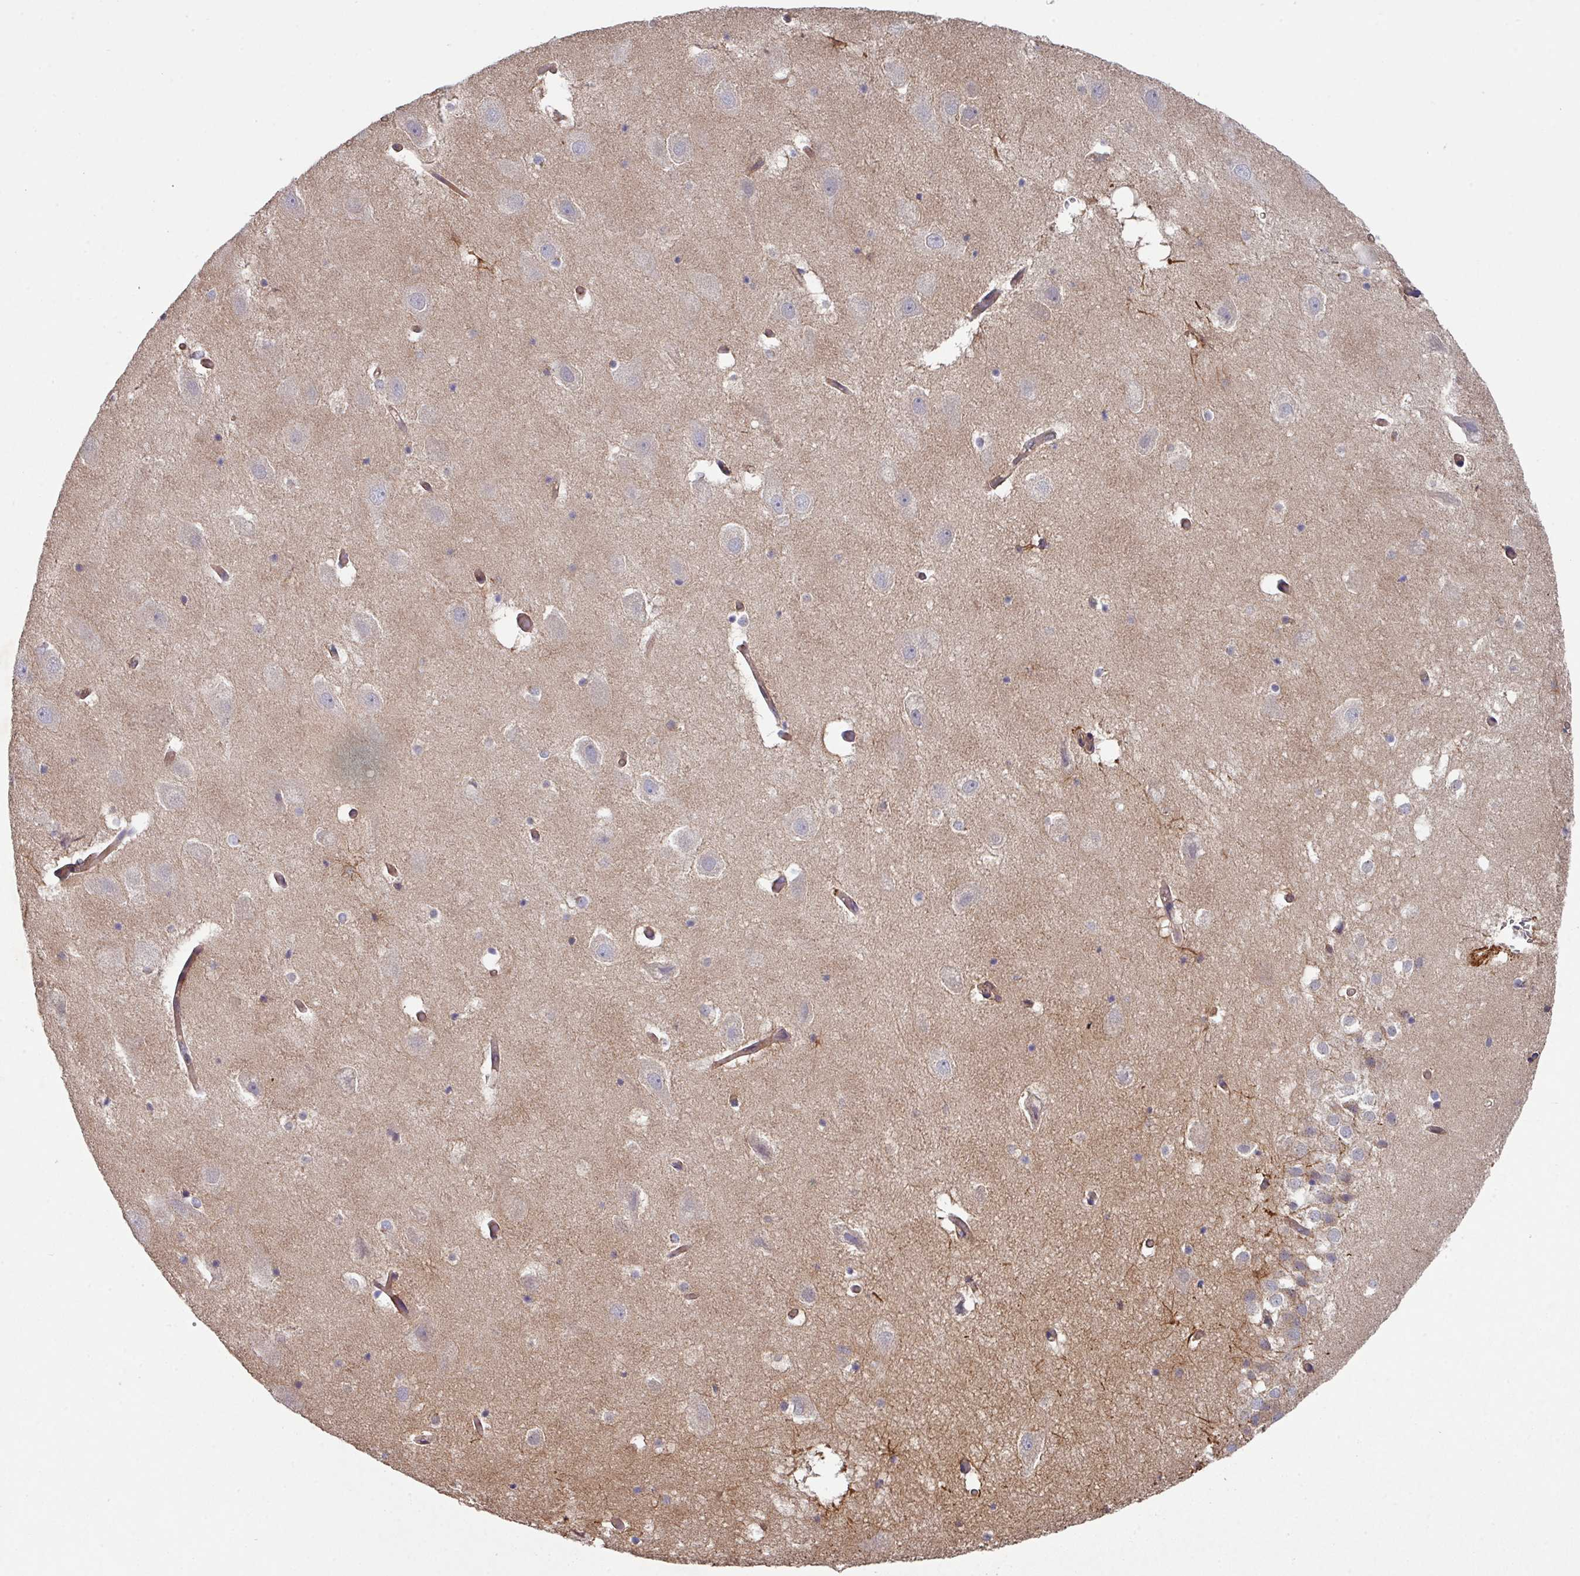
{"staining": {"intensity": "negative", "quantity": "none", "location": "none"}, "tissue": "hippocampus", "cell_type": "Glial cells", "image_type": "normal", "snomed": [{"axis": "morphology", "description": "Normal tissue, NOS"}, {"axis": "topography", "description": "Hippocampus"}], "caption": "A high-resolution image shows immunohistochemistry staining of benign hippocampus, which displays no significant staining in glial cells.", "gene": "DCAF12L1", "patient": {"sex": "female", "age": 52}}